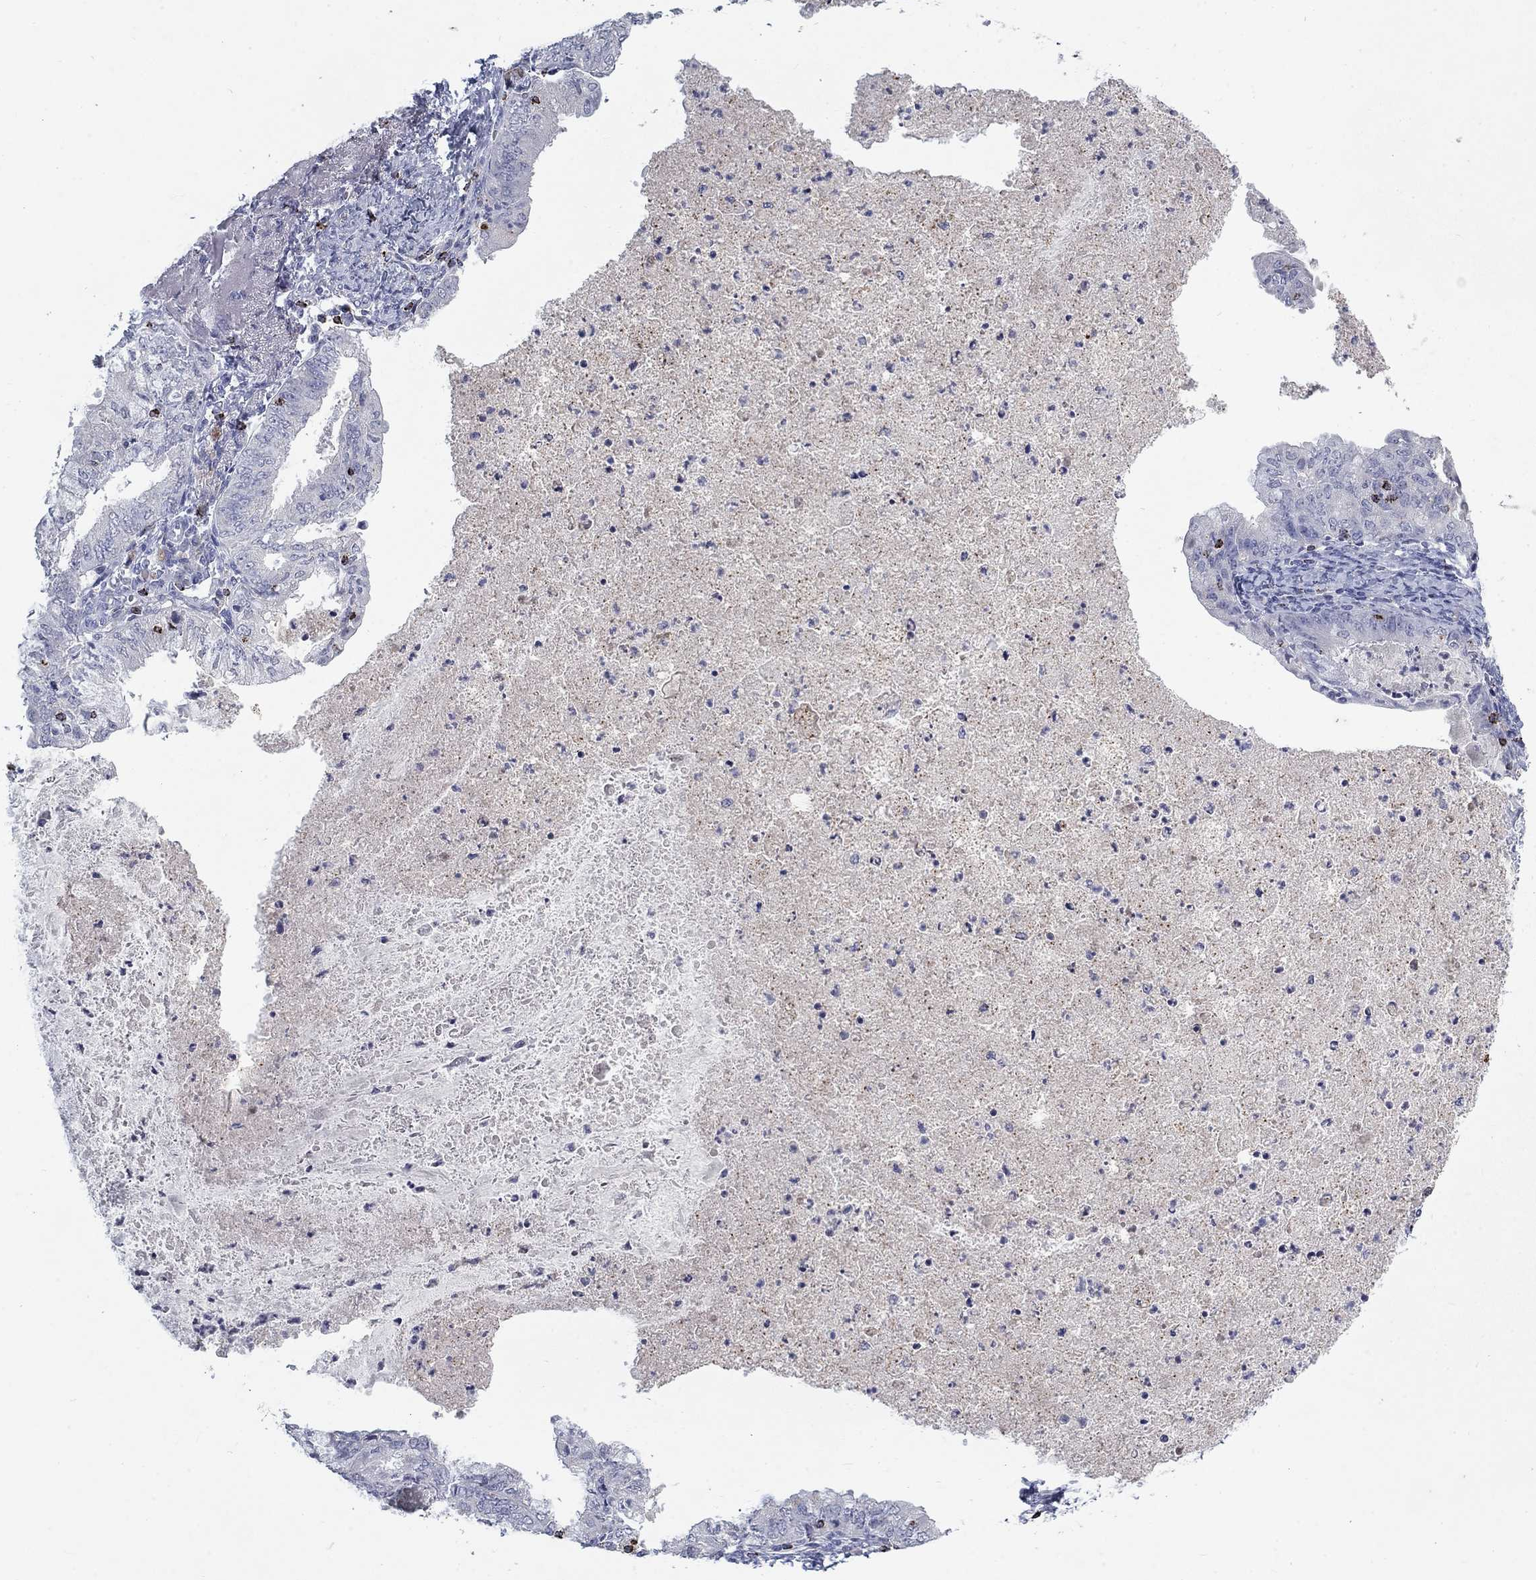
{"staining": {"intensity": "negative", "quantity": "none", "location": "none"}, "tissue": "endometrial cancer", "cell_type": "Tumor cells", "image_type": "cancer", "snomed": [{"axis": "morphology", "description": "Adenocarcinoma, NOS"}, {"axis": "topography", "description": "Endometrium"}], "caption": "DAB immunohistochemical staining of endometrial cancer (adenocarcinoma) displays no significant positivity in tumor cells. (DAB (3,3'-diaminobenzidine) IHC with hematoxylin counter stain).", "gene": "GZMA", "patient": {"sex": "female", "age": 57}}